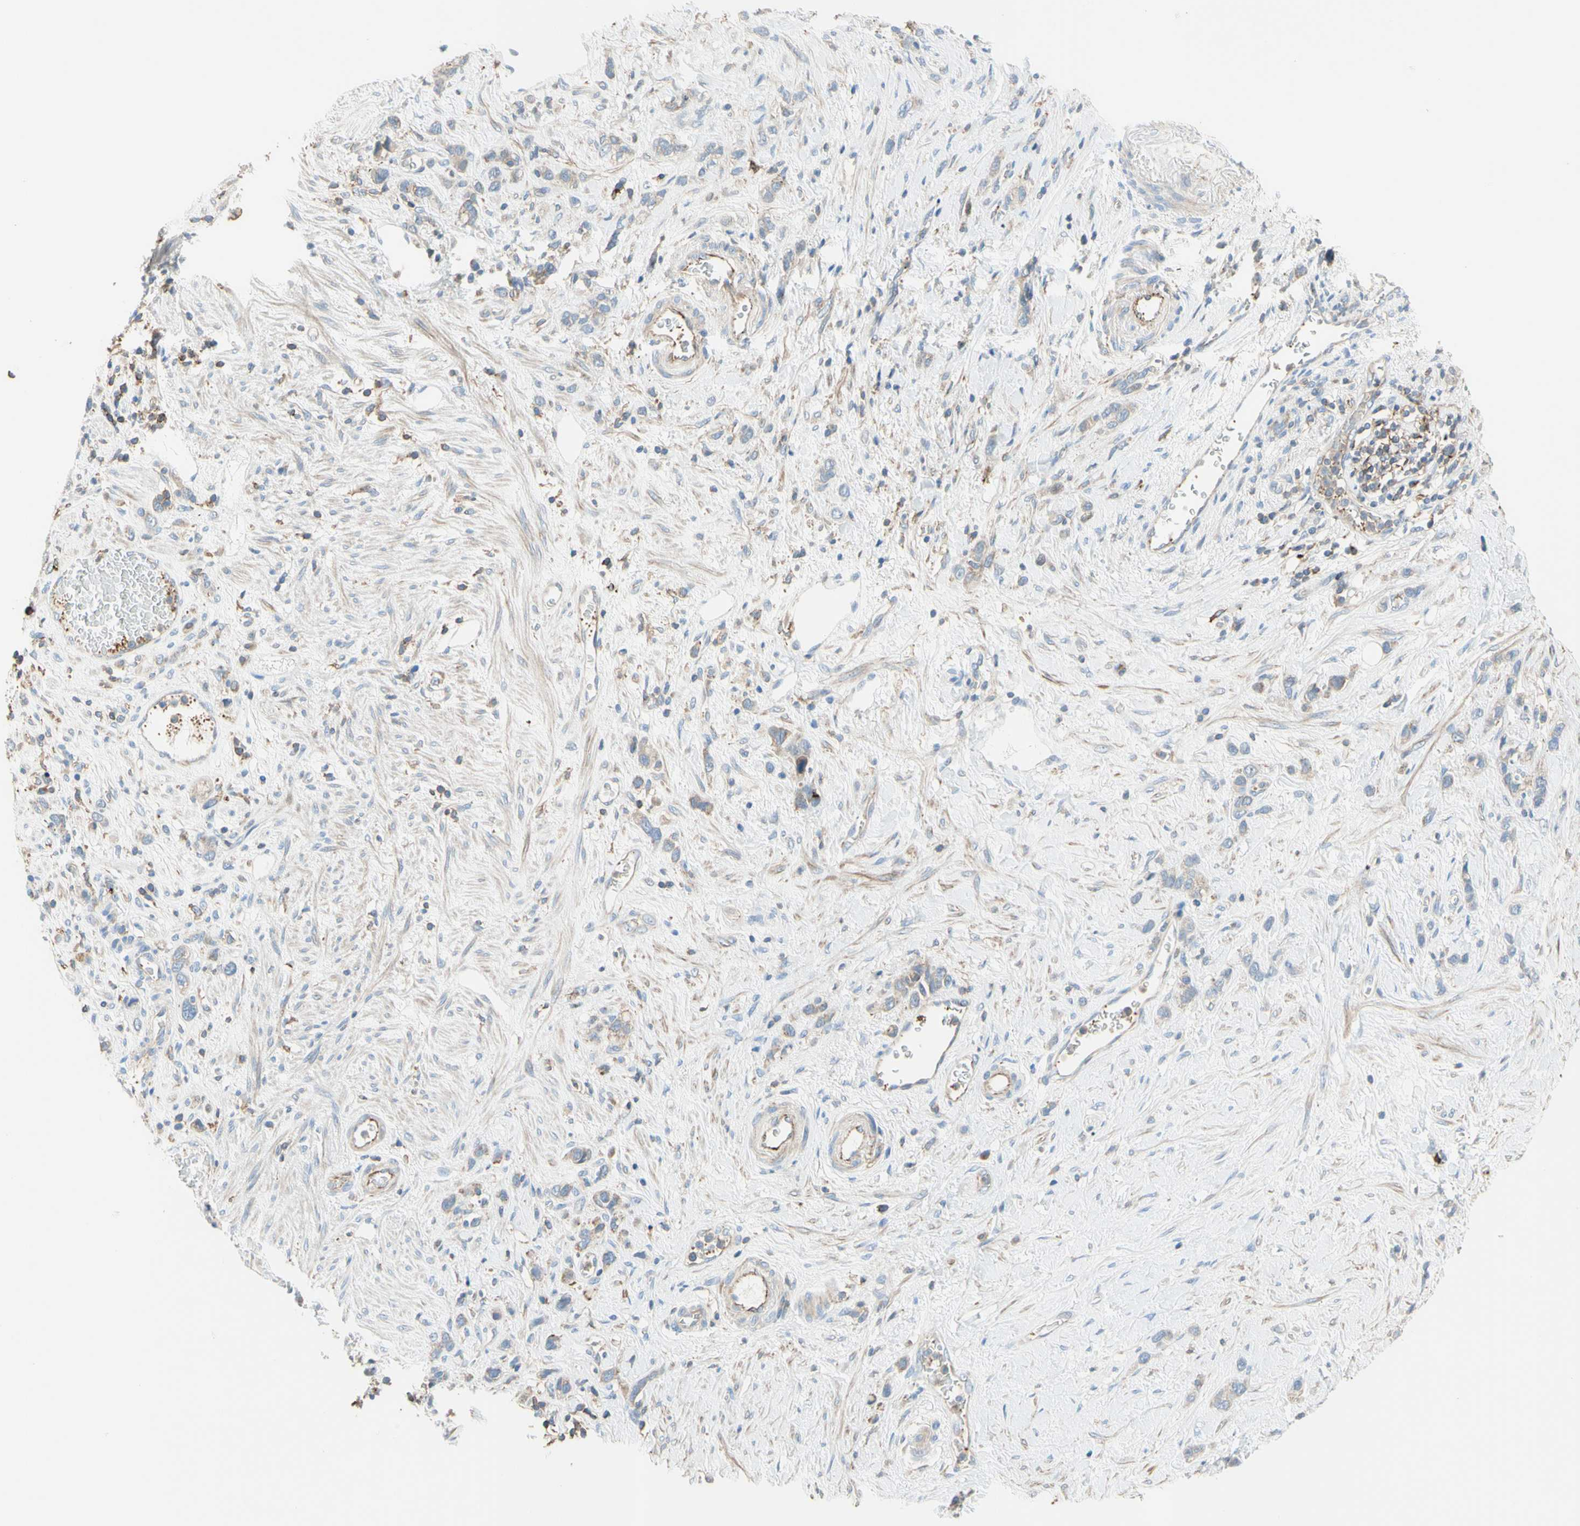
{"staining": {"intensity": "weak", "quantity": "<25%", "location": "cytoplasmic/membranous"}, "tissue": "stomach cancer", "cell_type": "Tumor cells", "image_type": "cancer", "snomed": [{"axis": "morphology", "description": "Adenocarcinoma, NOS"}, {"axis": "morphology", "description": "Adenocarcinoma, High grade"}, {"axis": "topography", "description": "Stomach, upper"}, {"axis": "topography", "description": "Stomach, lower"}], "caption": "IHC image of neoplastic tissue: human stomach cancer stained with DAB (3,3'-diaminobenzidine) demonstrates no significant protein staining in tumor cells.", "gene": "SEMA4C", "patient": {"sex": "female", "age": 65}}